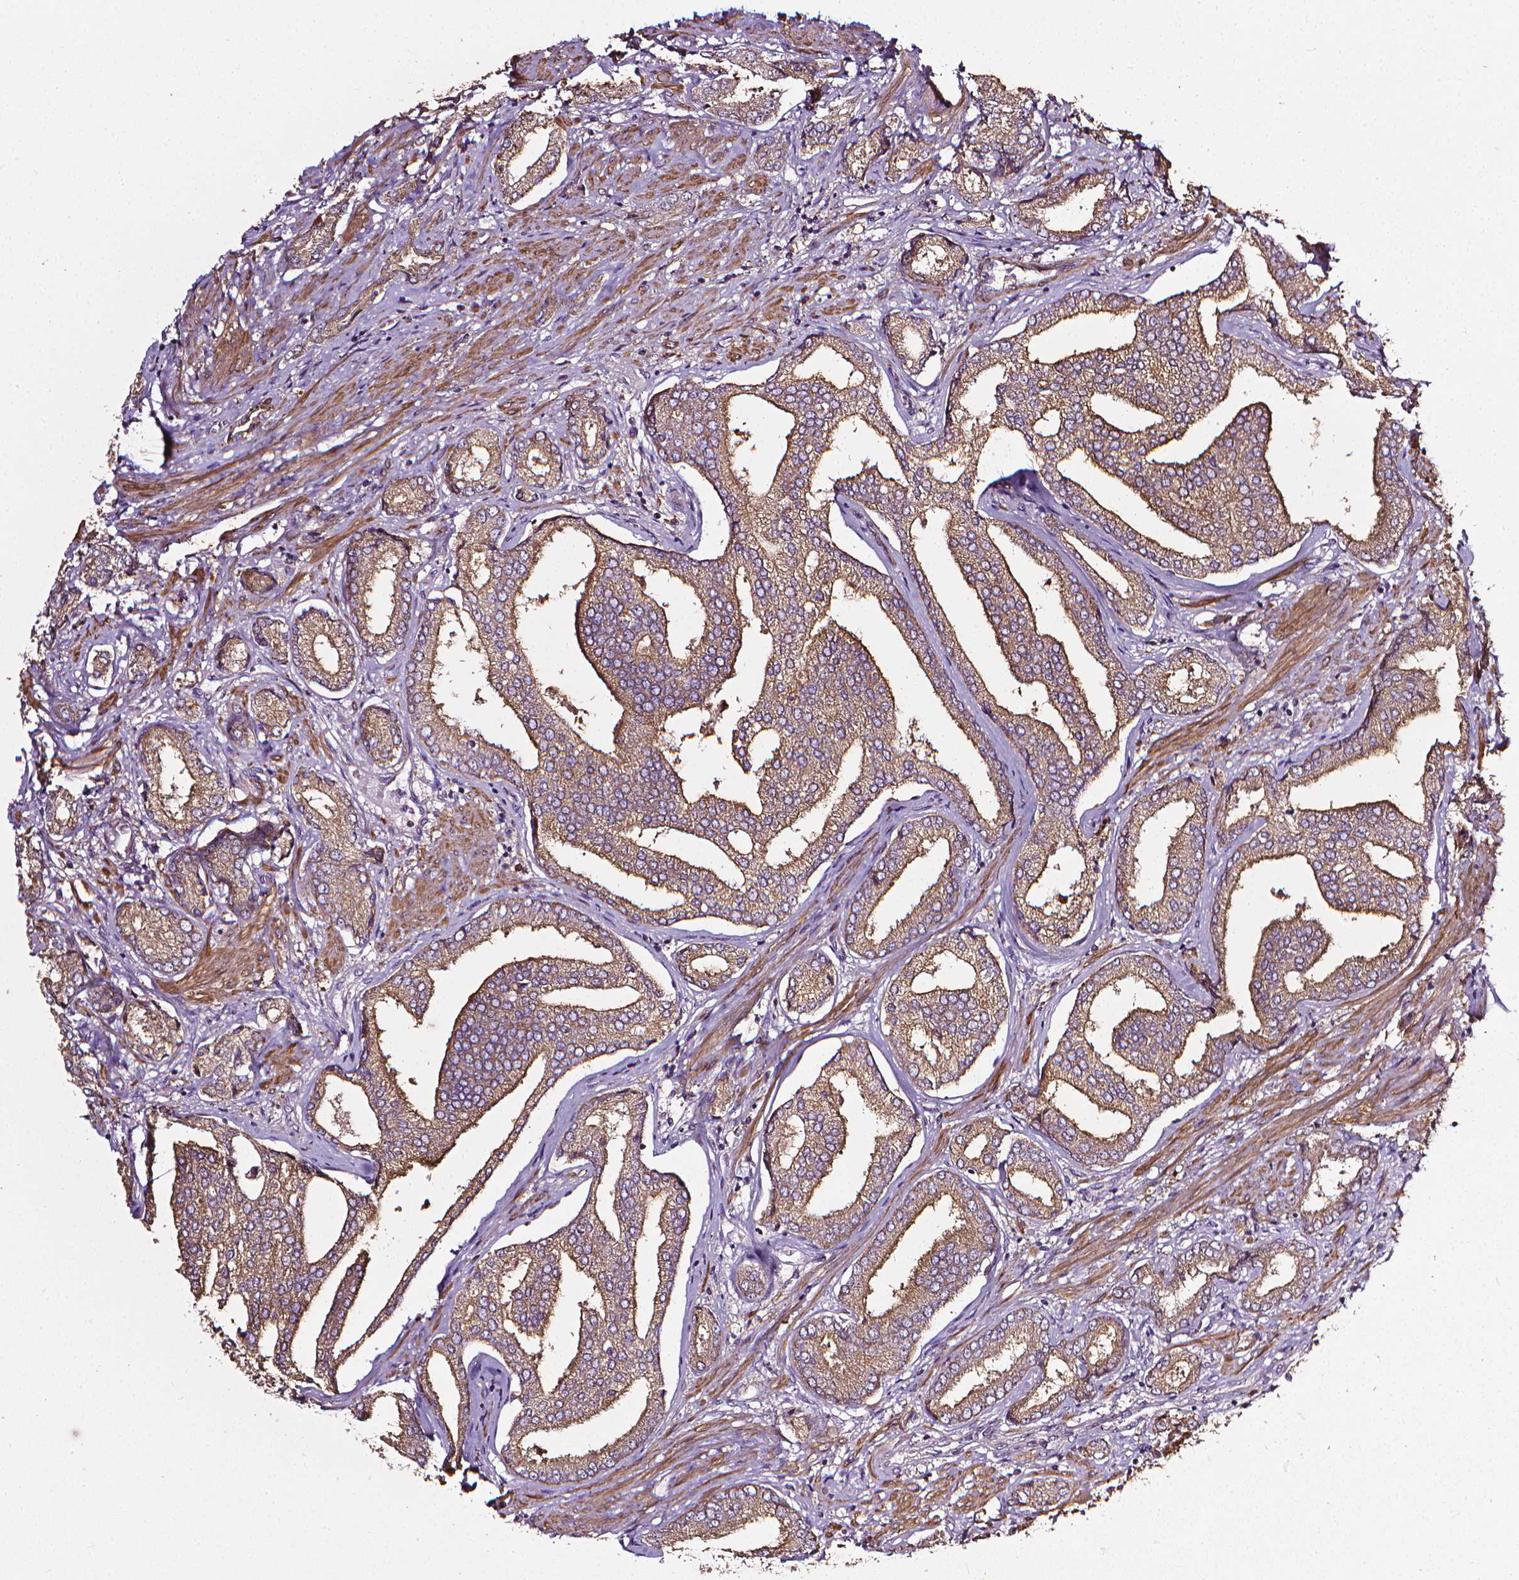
{"staining": {"intensity": "moderate", "quantity": ">75%", "location": "cytoplasmic/membranous"}, "tissue": "prostate cancer", "cell_type": "Tumor cells", "image_type": "cancer", "snomed": [{"axis": "morphology", "description": "Adenocarcinoma, NOS"}, {"axis": "topography", "description": "Prostate"}], "caption": "A brown stain highlights moderate cytoplasmic/membranous staining of a protein in adenocarcinoma (prostate) tumor cells.", "gene": "PRAG1", "patient": {"sex": "male", "age": 63}}